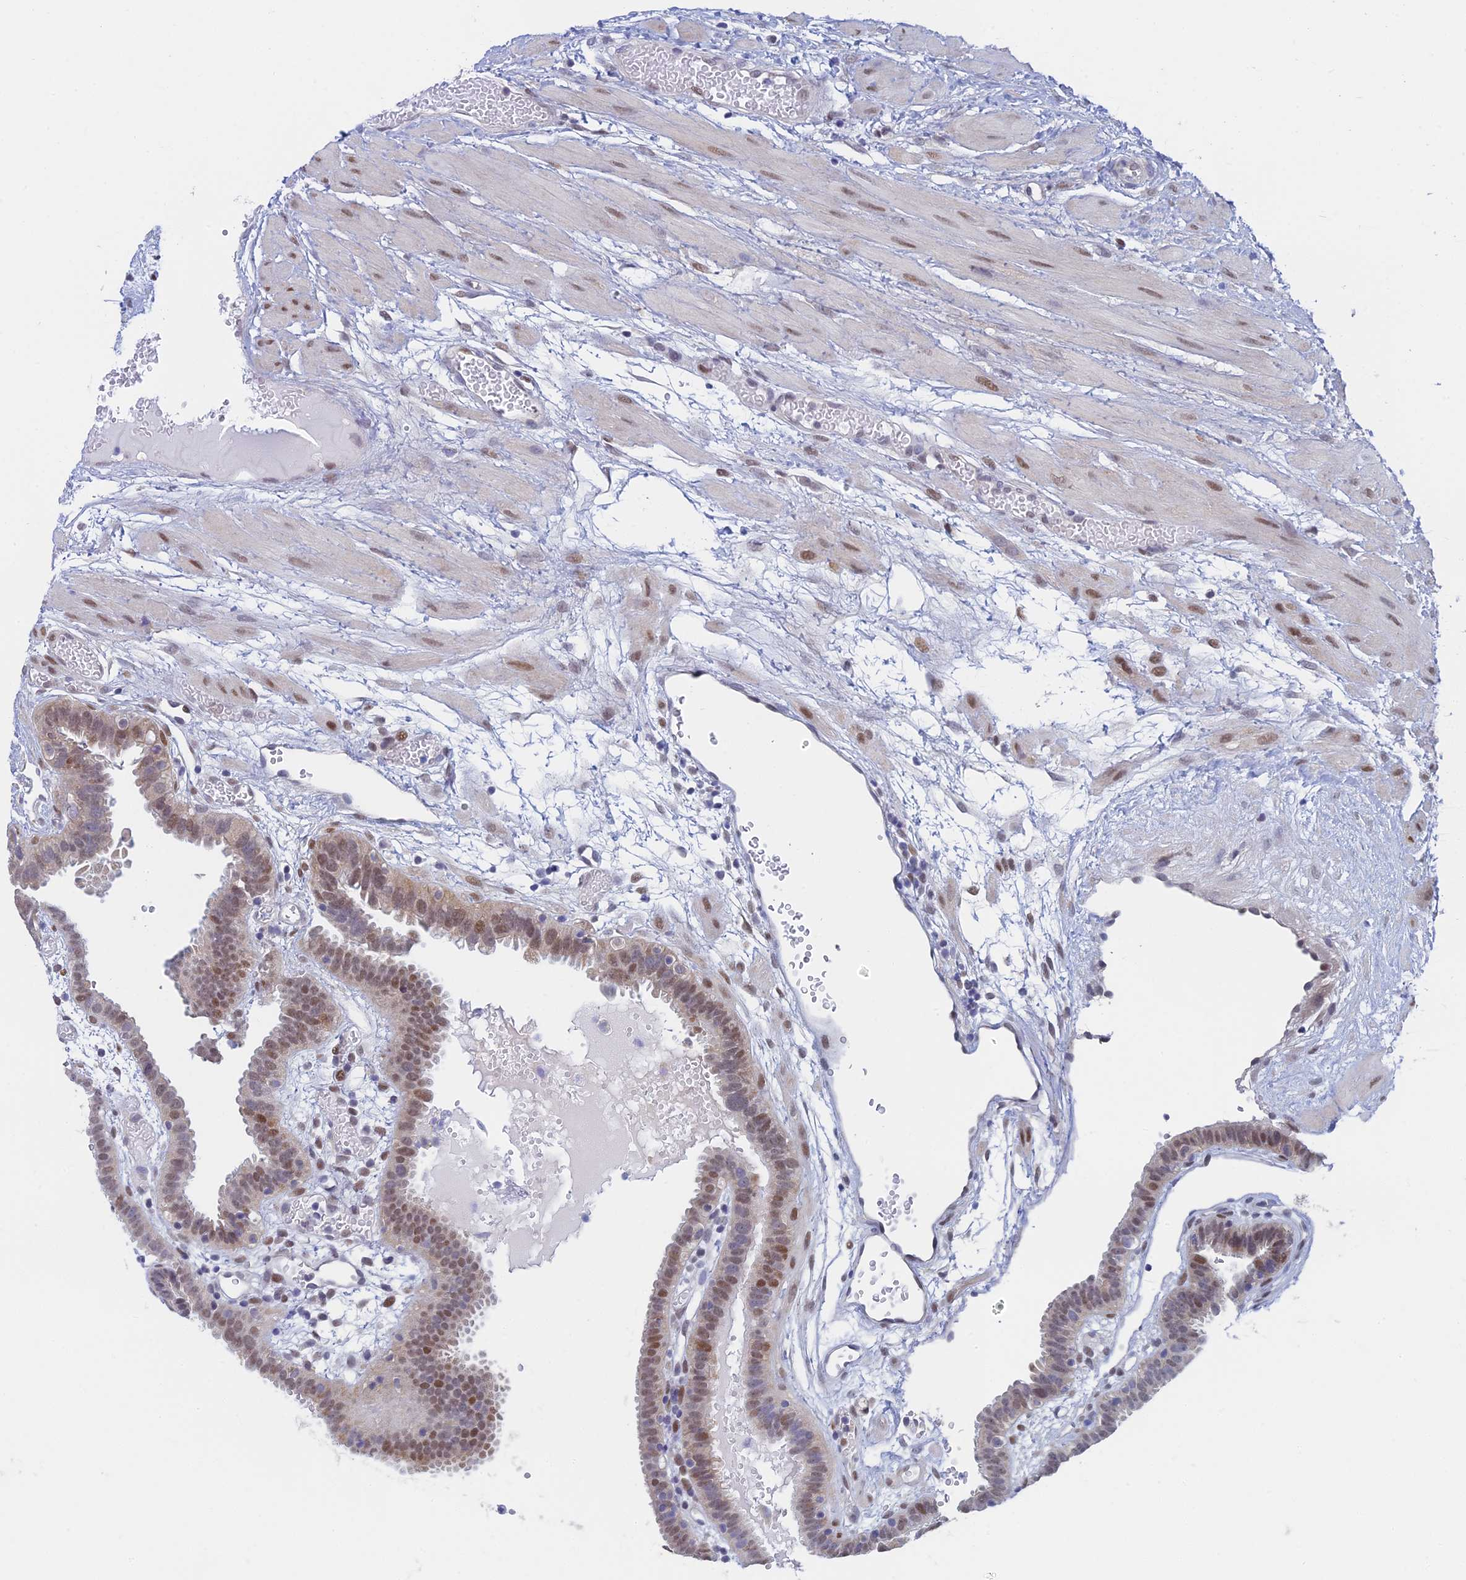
{"staining": {"intensity": "moderate", "quantity": ">75%", "location": "nuclear"}, "tissue": "fallopian tube", "cell_type": "Glandular cells", "image_type": "normal", "snomed": [{"axis": "morphology", "description": "Normal tissue, NOS"}, {"axis": "topography", "description": "Fallopian tube"}], "caption": "Immunohistochemical staining of benign fallopian tube exhibits medium levels of moderate nuclear expression in about >75% of glandular cells.", "gene": "MRPL17", "patient": {"sex": "female", "age": 37}}